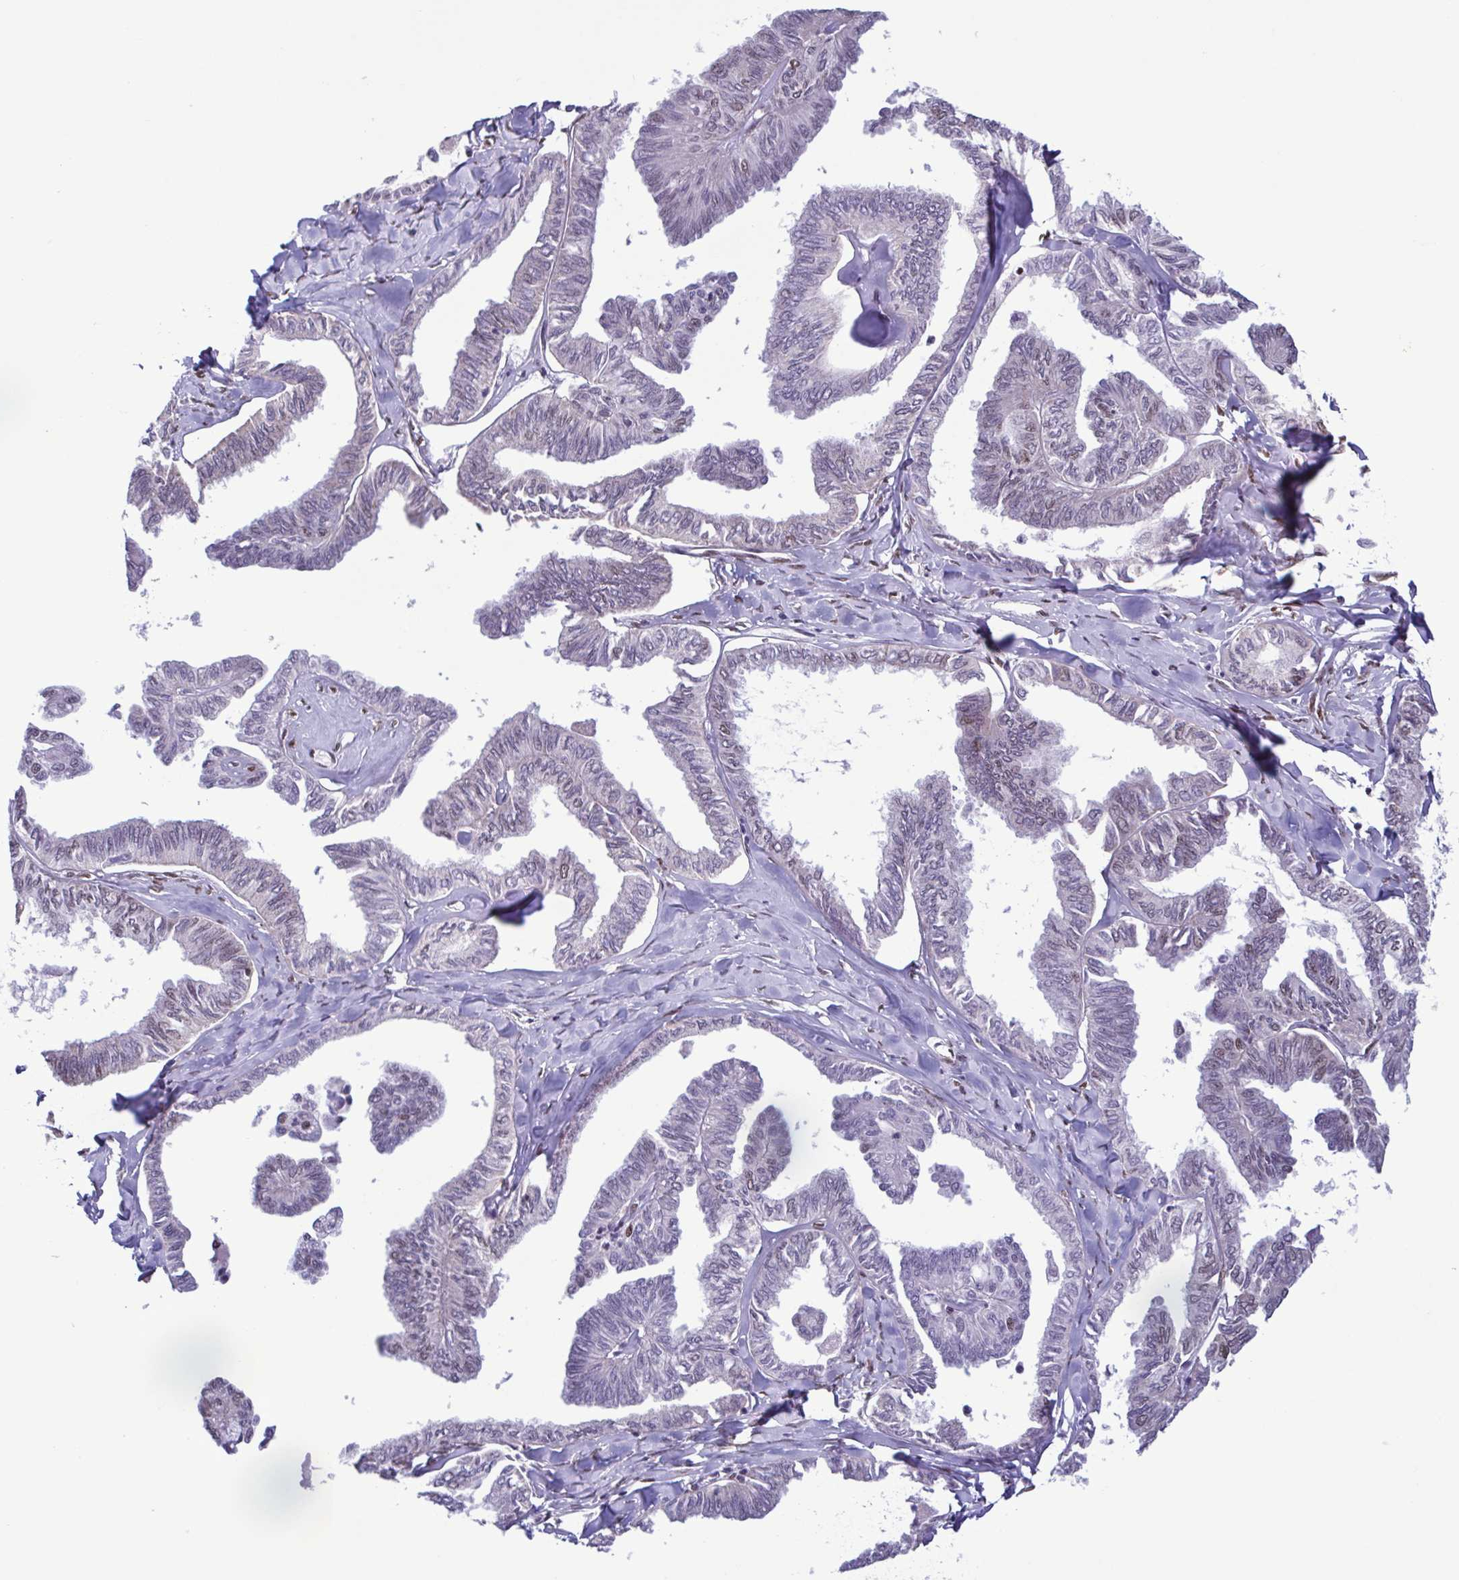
{"staining": {"intensity": "negative", "quantity": "none", "location": "none"}, "tissue": "ovarian cancer", "cell_type": "Tumor cells", "image_type": "cancer", "snomed": [{"axis": "morphology", "description": "Carcinoma, endometroid"}, {"axis": "topography", "description": "Ovary"}], "caption": "Tumor cells are negative for protein expression in human ovarian cancer (endometroid carcinoma).", "gene": "TIMM21", "patient": {"sex": "female", "age": 70}}